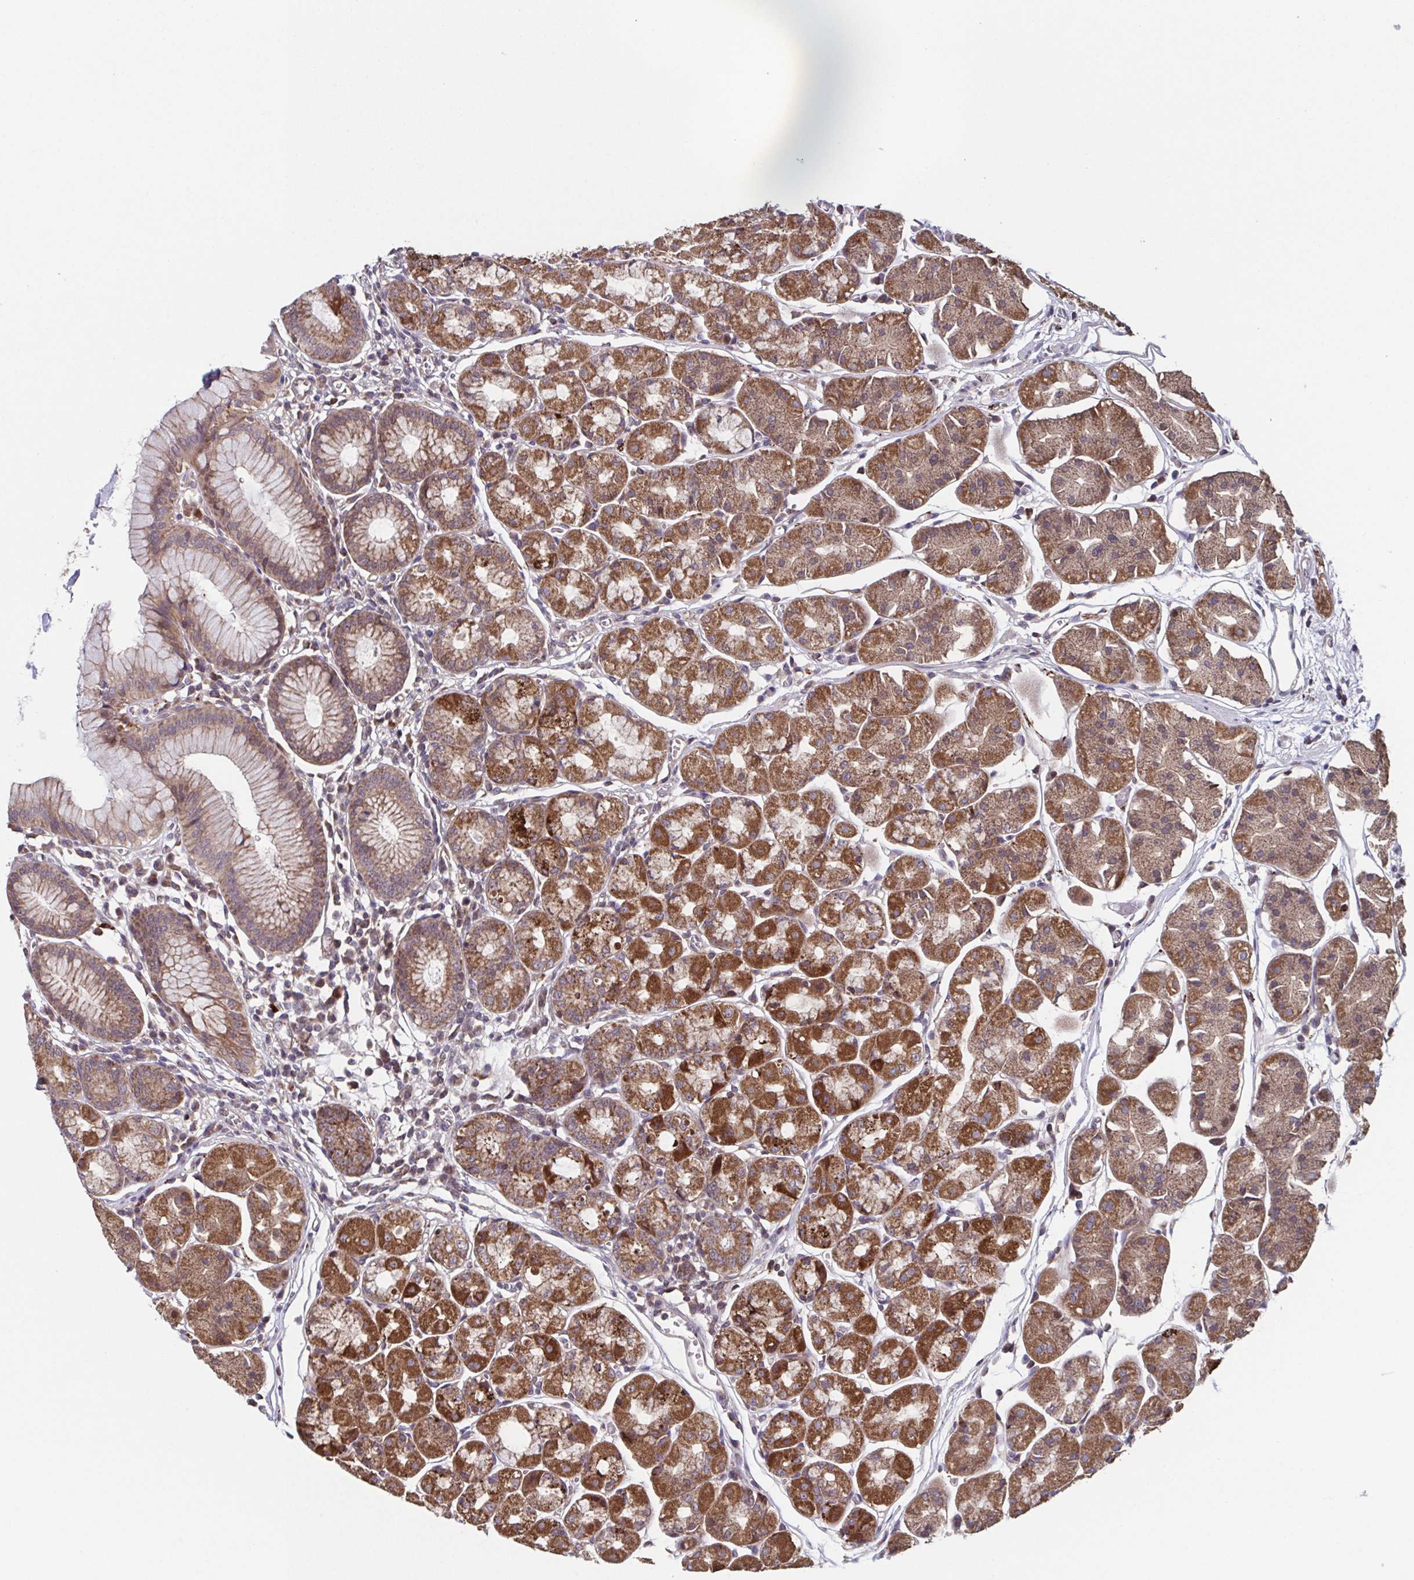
{"staining": {"intensity": "strong", "quantity": ">75%", "location": "cytoplasmic/membranous"}, "tissue": "stomach", "cell_type": "Glandular cells", "image_type": "normal", "snomed": [{"axis": "morphology", "description": "Normal tissue, NOS"}, {"axis": "topography", "description": "Stomach"}], "caption": "Protein expression analysis of normal human stomach reveals strong cytoplasmic/membranous staining in approximately >75% of glandular cells. Nuclei are stained in blue.", "gene": "TTC19", "patient": {"sex": "male", "age": 55}}